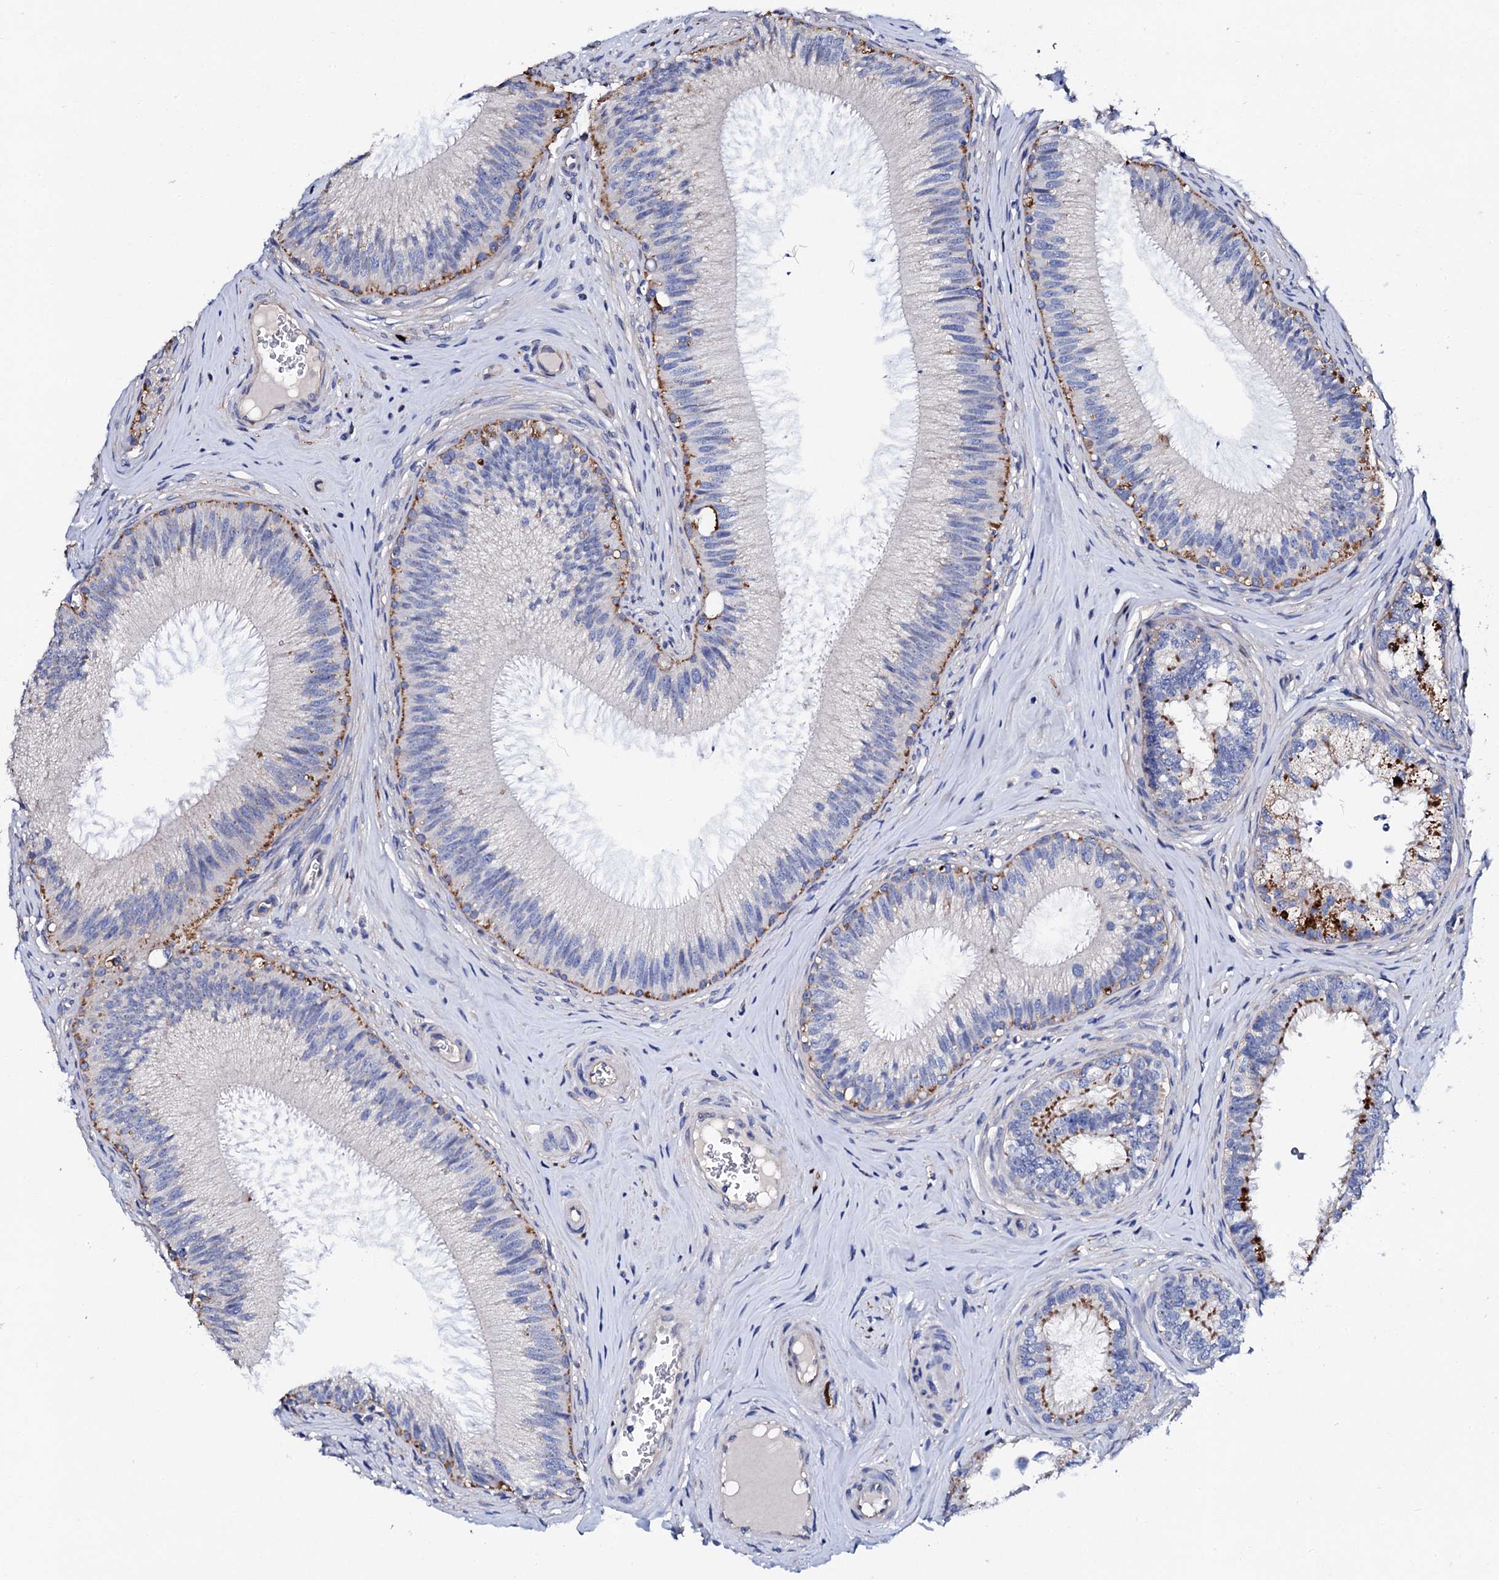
{"staining": {"intensity": "negative", "quantity": "none", "location": "none"}, "tissue": "epididymis", "cell_type": "Glandular cells", "image_type": "normal", "snomed": [{"axis": "morphology", "description": "Normal tissue, NOS"}, {"axis": "topography", "description": "Epididymis"}], "caption": "Epididymis stained for a protein using IHC displays no staining glandular cells.", "gene": "KLHL32", "patient": {"sex": "male", "age": 46}}